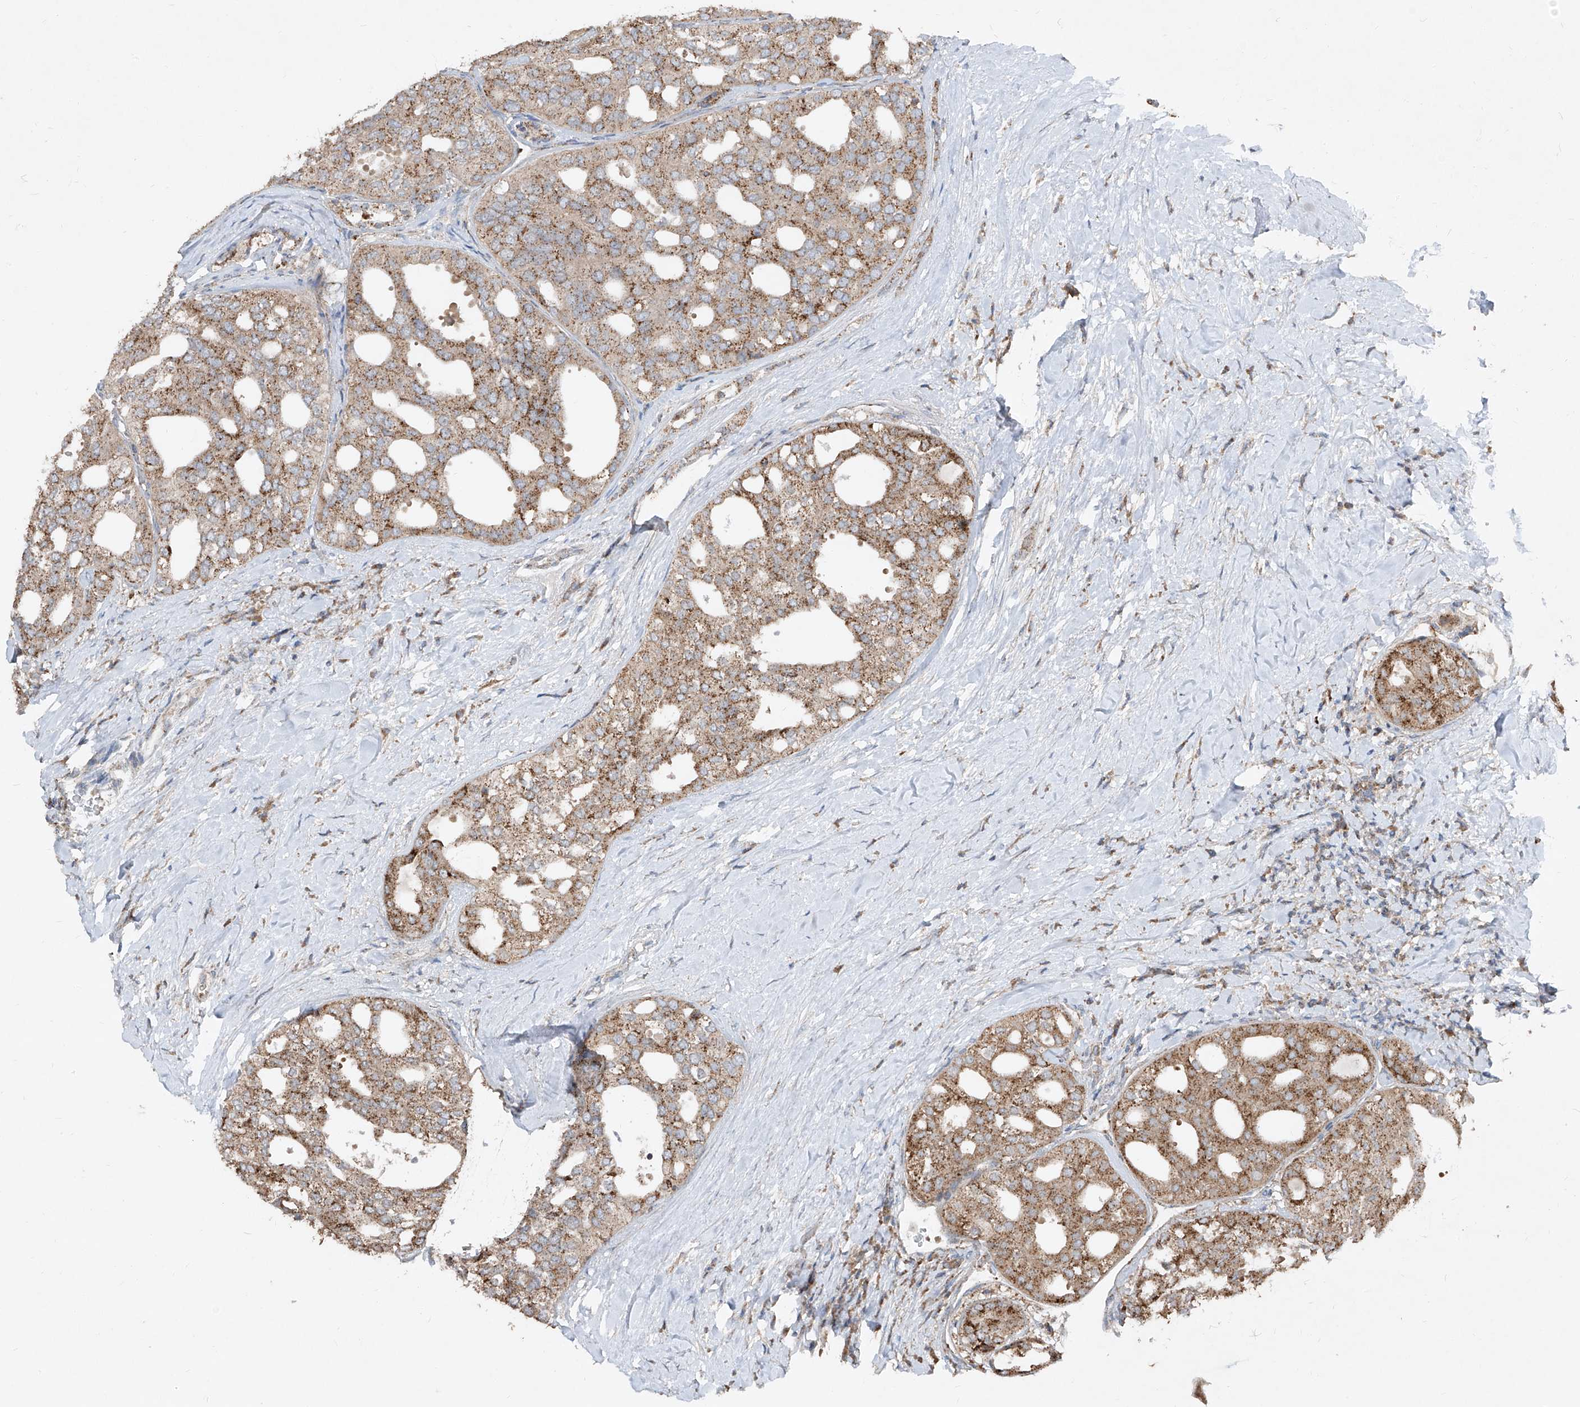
{"staining": {"intensity": "moderate", "quantity": ">75%", "location": "cytoplasmic/membranous"}, "tissue": "thyroid cancer", "cell_type": "Tumor cells", "image_type": "cancer", "snomed": [{"axis": "morphology", "description": "Follicular adenoma carcinoma, NOS"}, {"axis": "topography", "description": "Thyroid gland"}], "caption": "Human thyroid follicular adenoma carcinoma stained with a protein marker shows moderate staining in tumor cells.", "gene": "ABCD3", "patient": {"sex": "male", "age": 75}}